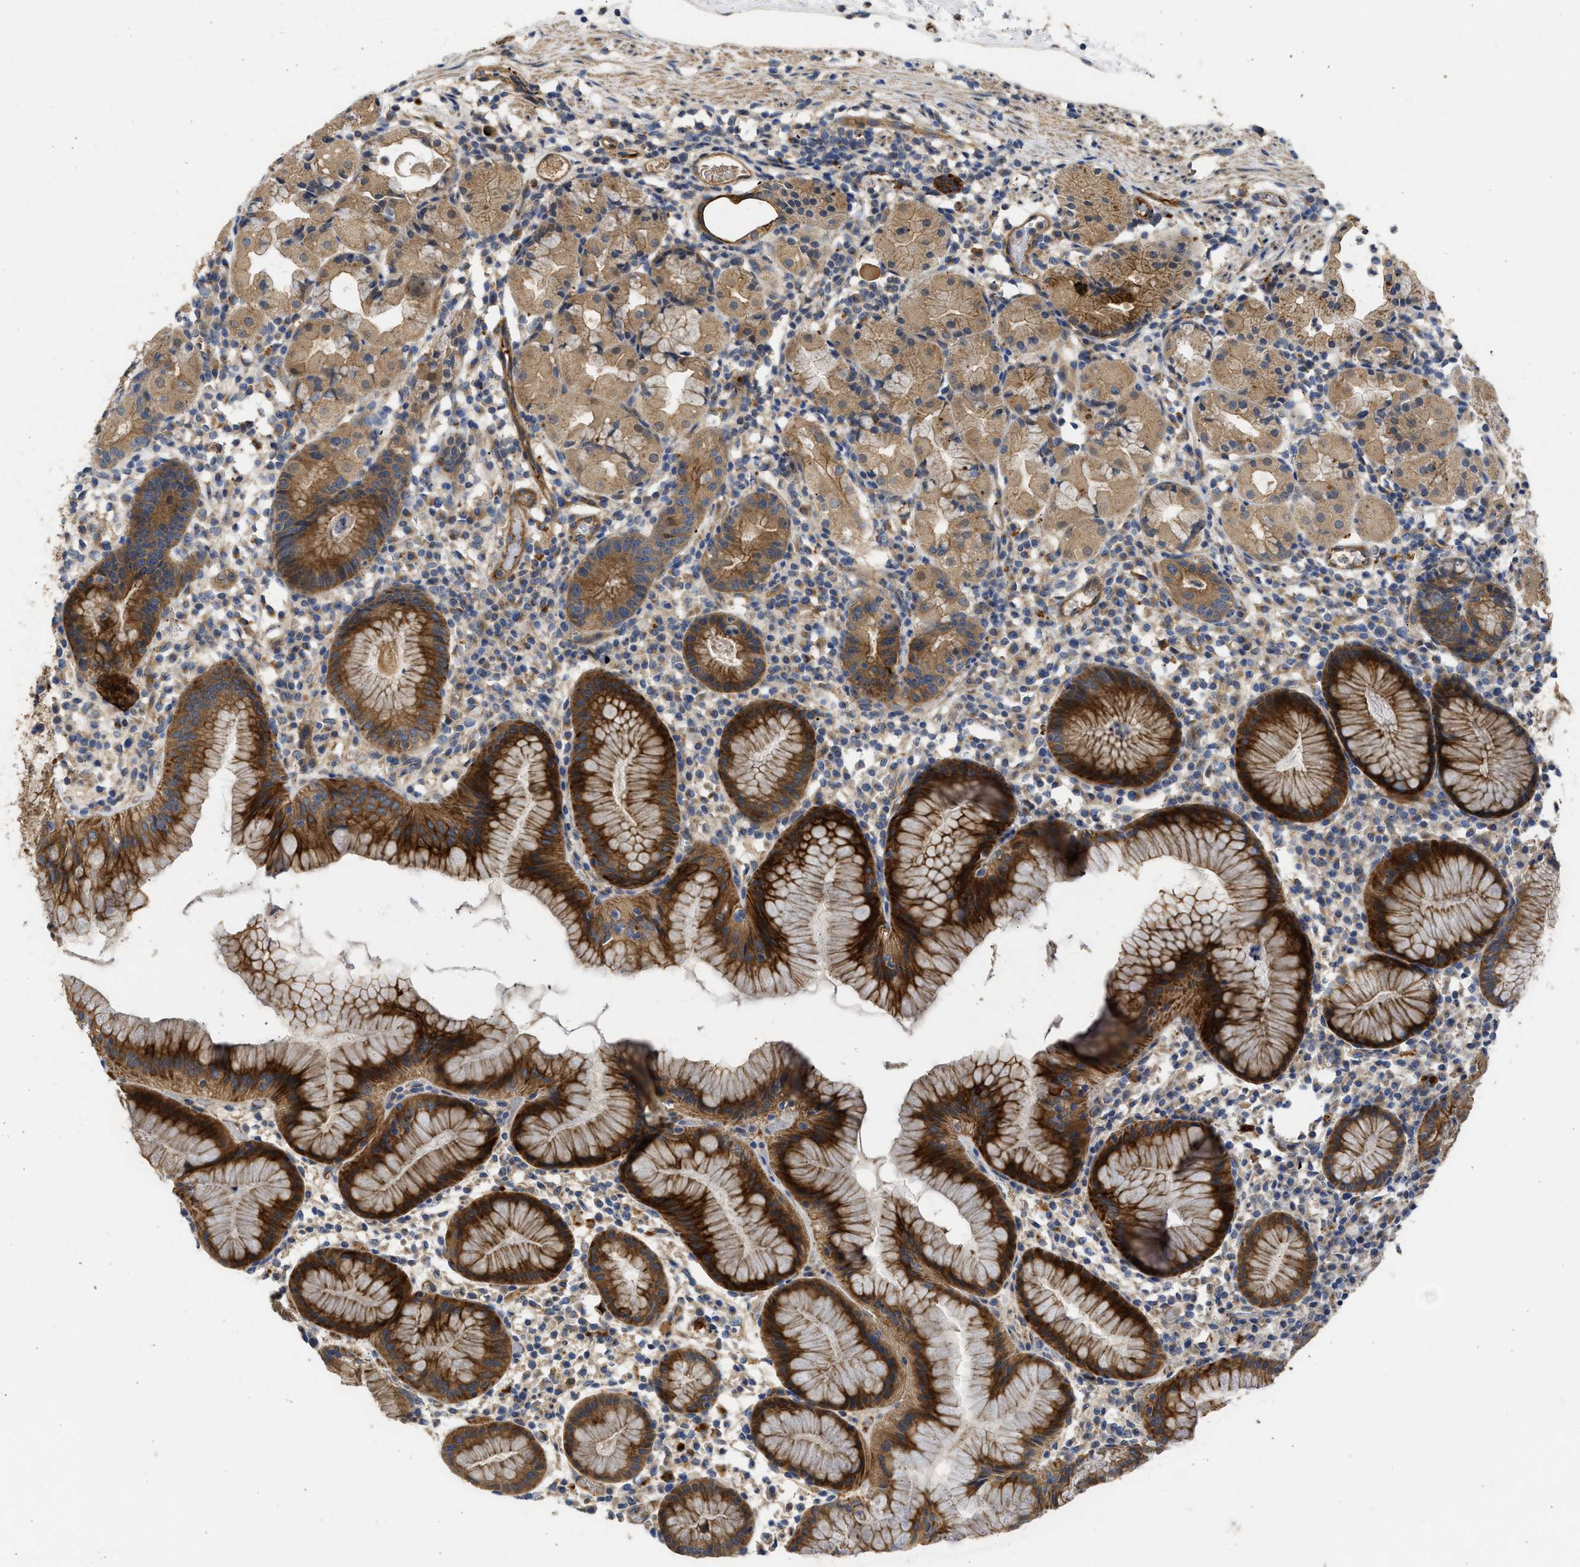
{"staining": {"intensity": "strong", "quantity": ">75%", "location": "cytoplasmic/membranous"}, "tissue": "stomach", "cell_type": "Glandular cells", "image_type": "normal", "snomed": [{"axis": "morphology", "description": "Normal tissue, NOS"}, {"axis": "topography", "description": "Stomach"}, {"axis": "topography", "description": "Stomach, lower"}], "caption": "This histopathology image exhibits unremarkable stomach stained with immunohistochemistry to label a protein in brown. The cytoplasmic/membranous of glandular cells show strong positivity for the protein. Nuclei are counter-stained blue.", "gene": "CSRNP2", "patient": {"sex": "female", "age": 75}}